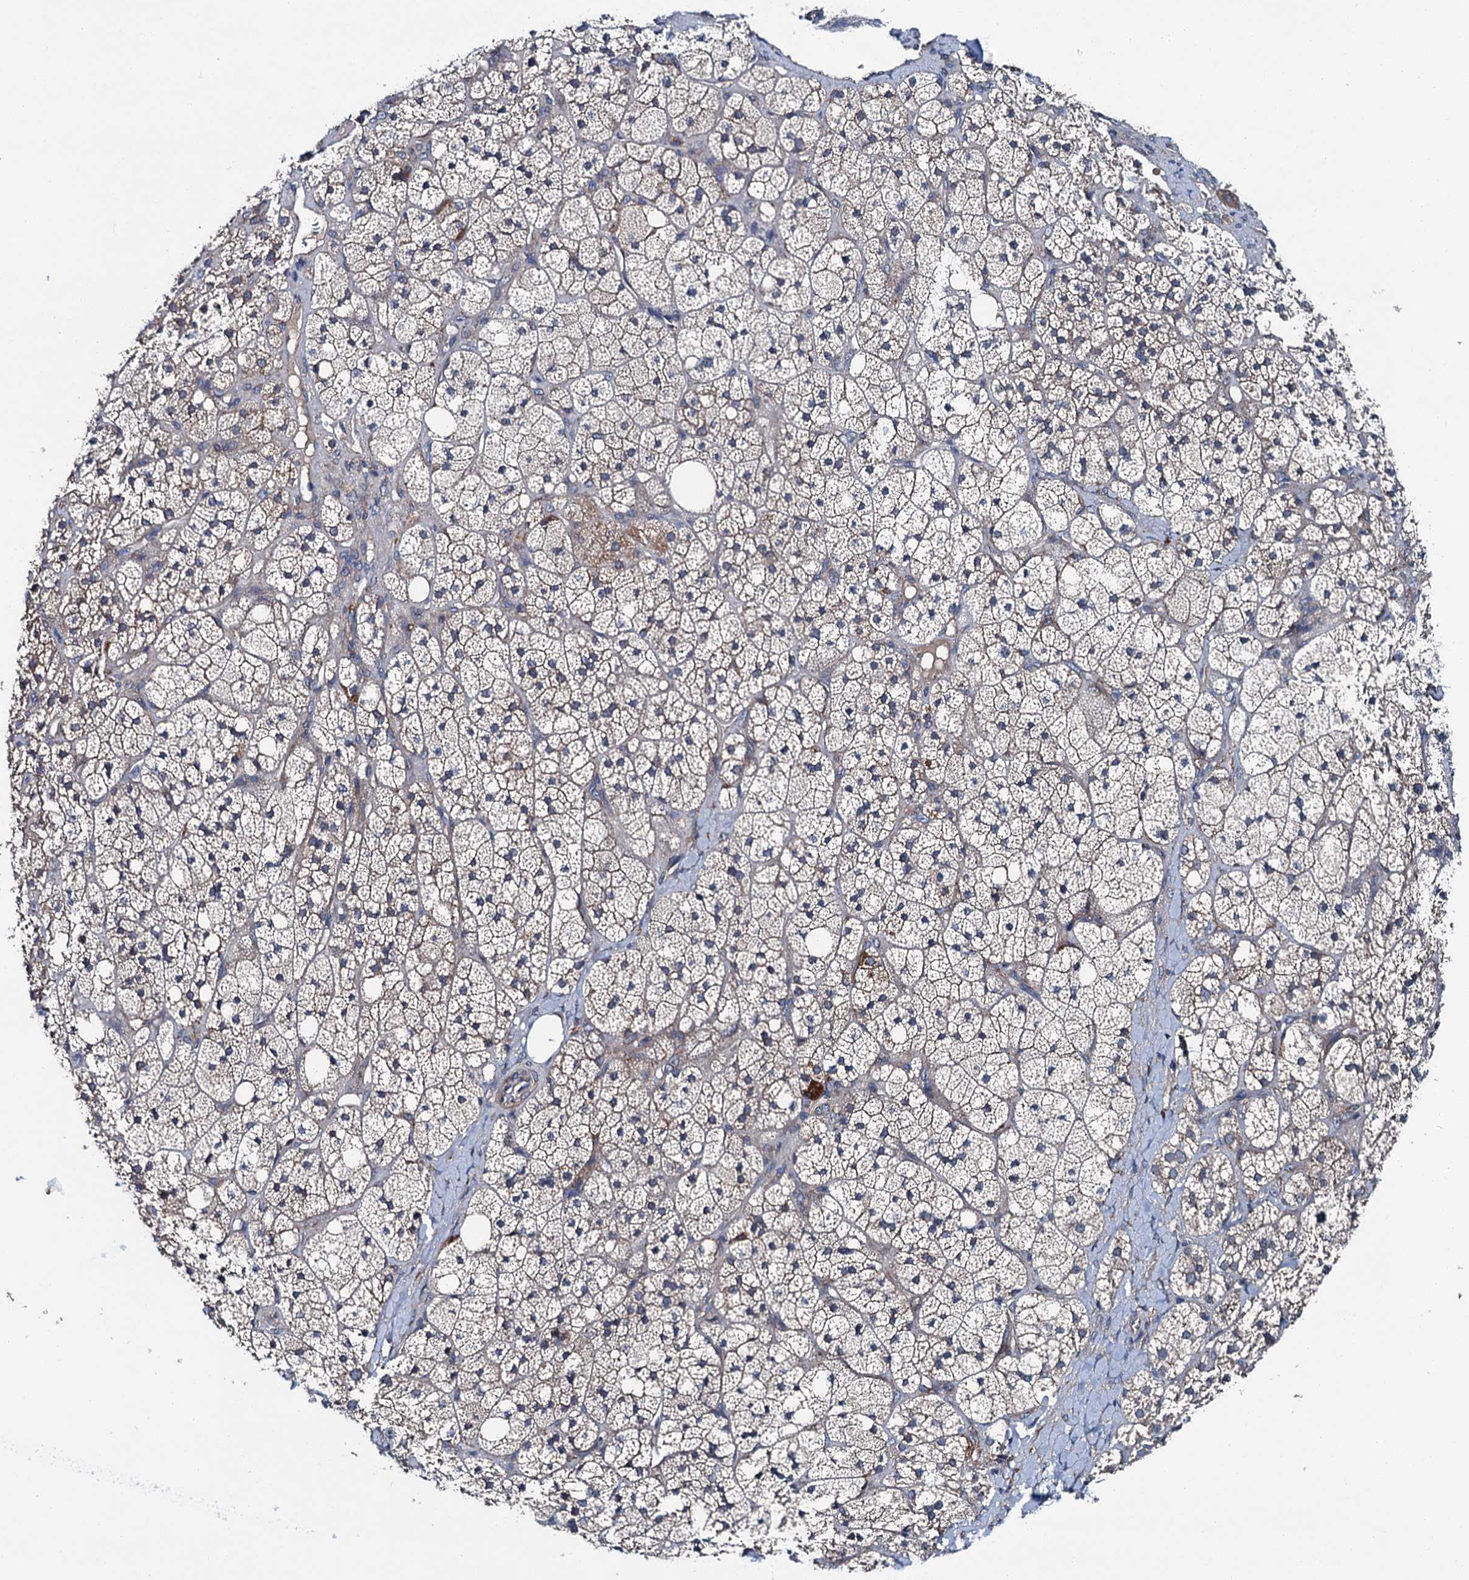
{"staining": {"intensity": "moderate", "quantity": "25%-75%", "location": "cytoplasmic/membranous"}, "tissue": "adrenal gland", "cell_type": "Glandular cells", "image_type": "normal", "snomed": [{"axis": "morphology", "description": "Normal tissue, NOS"}, {"axis": "topography", "description": "Adrenal gland"}], "caption": "Adrenal gland stained with DAB IHC exhibits medium levels of moderate cytoplasmic/membranous expression in approximately 25%-75% of glandular cells.", "gene": "SLC22A25", "patient": {"sex": "male", "age": 61}}